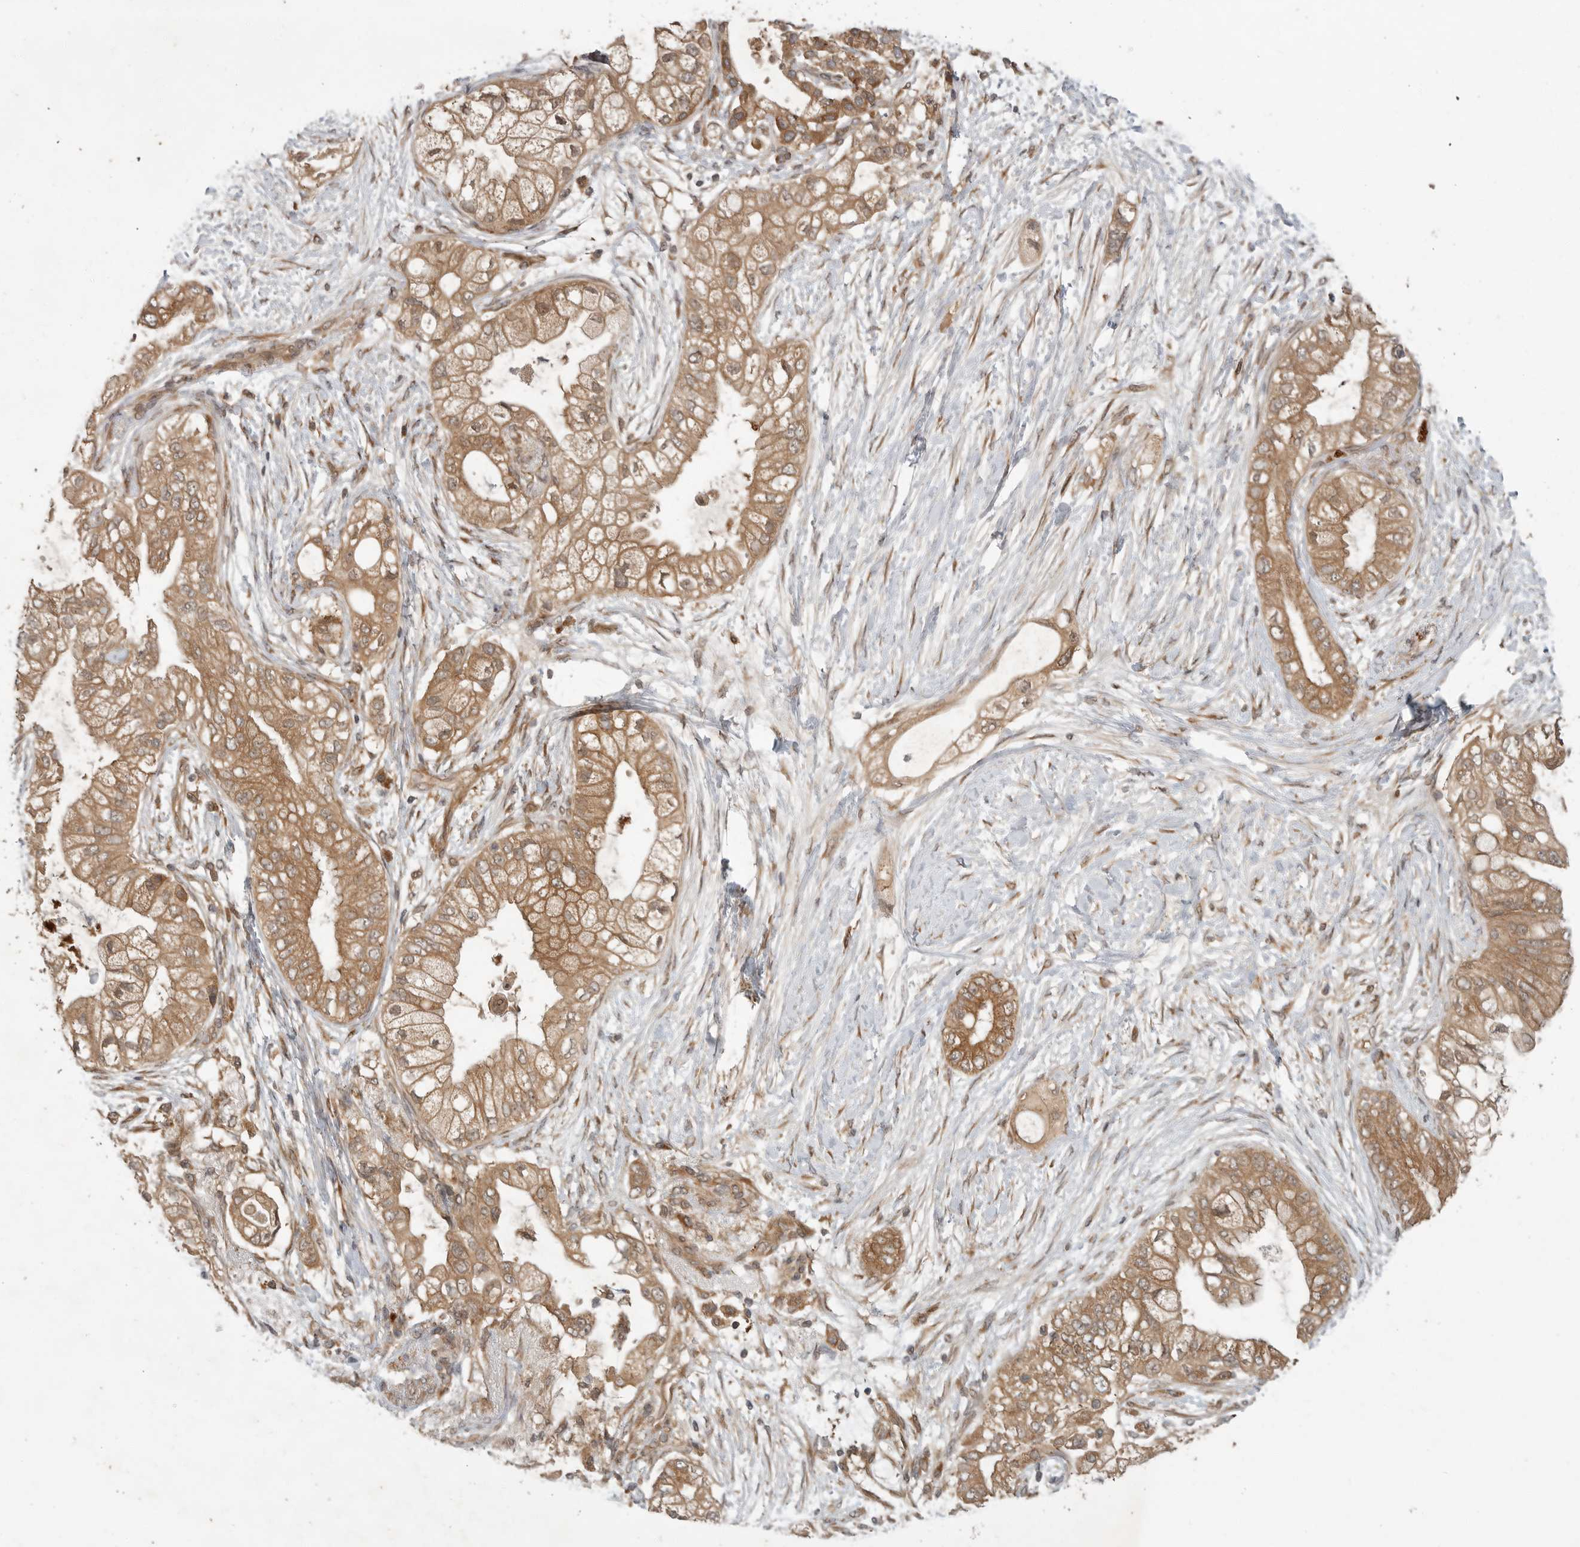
{"staining": {"intensity": "moderate", "quantity": ">75%", "location": "cytoplasmic/membranous"}, "tissue": "pancreatic cancer", "cell_type": "Tumor cells", "image_type": "cancer", "snomed": [{"axis": "morphology", "description": "Adenocarcinoma, NOS"}, {"axis": "topography", "description": "Pancreas"}], "caption": "Immunohistochemical staining of human pancreatic cancer reveals moderate cytoplasmic/membranous protein positivity in about >75% of tumor cells. The staining was performed using DAB (3,3'-diaminobenzidine), with brown indicating positive protein expression. Nuclei are stained blue with hematoxylin.", "gene": "OSBPL9", "patient": {"sex": "male", "age": 53}}